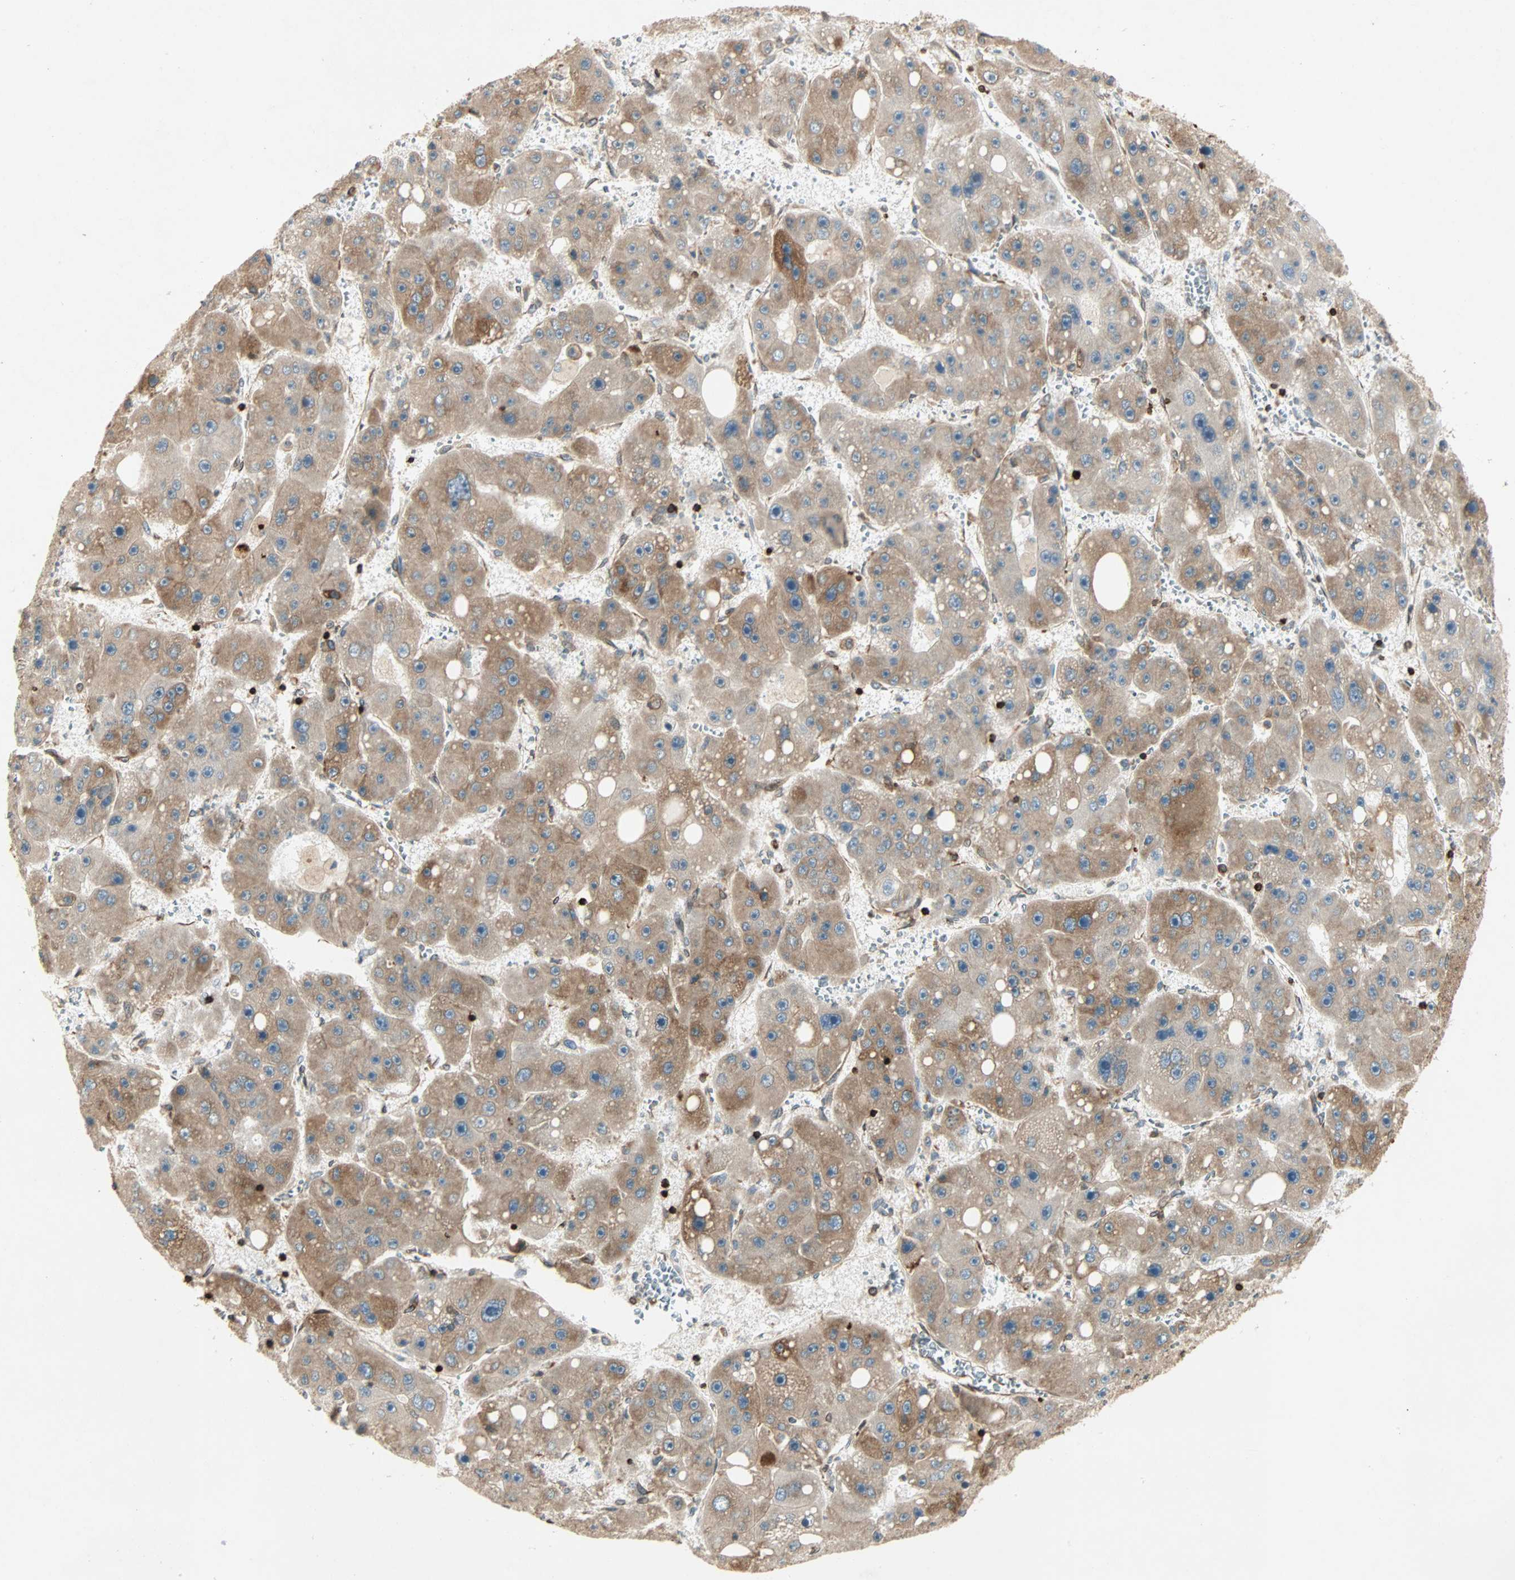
{"staining": {"intensity": "moderate", "quantity": ">75%", "location": "cytoplasmic/membranous"}, "tissue": "liver cancer", "cell_type": "Tumor cells", "image_type": "cancer", "snomed": [{"axis": "morphology", "description": "Carcinoma, Hepatocellular, NOS"}, {"axis": "topography", "description": "Liver"}], "caption": "This micrograph shows immunohistochemistry (IHC) staining of liver cancer, with medium moderate cytoplasmic/membranous expression in approximately >75% of tumor cells.", "gene": "TAPBP", "patient": {"sex": "female", "age": 61}}